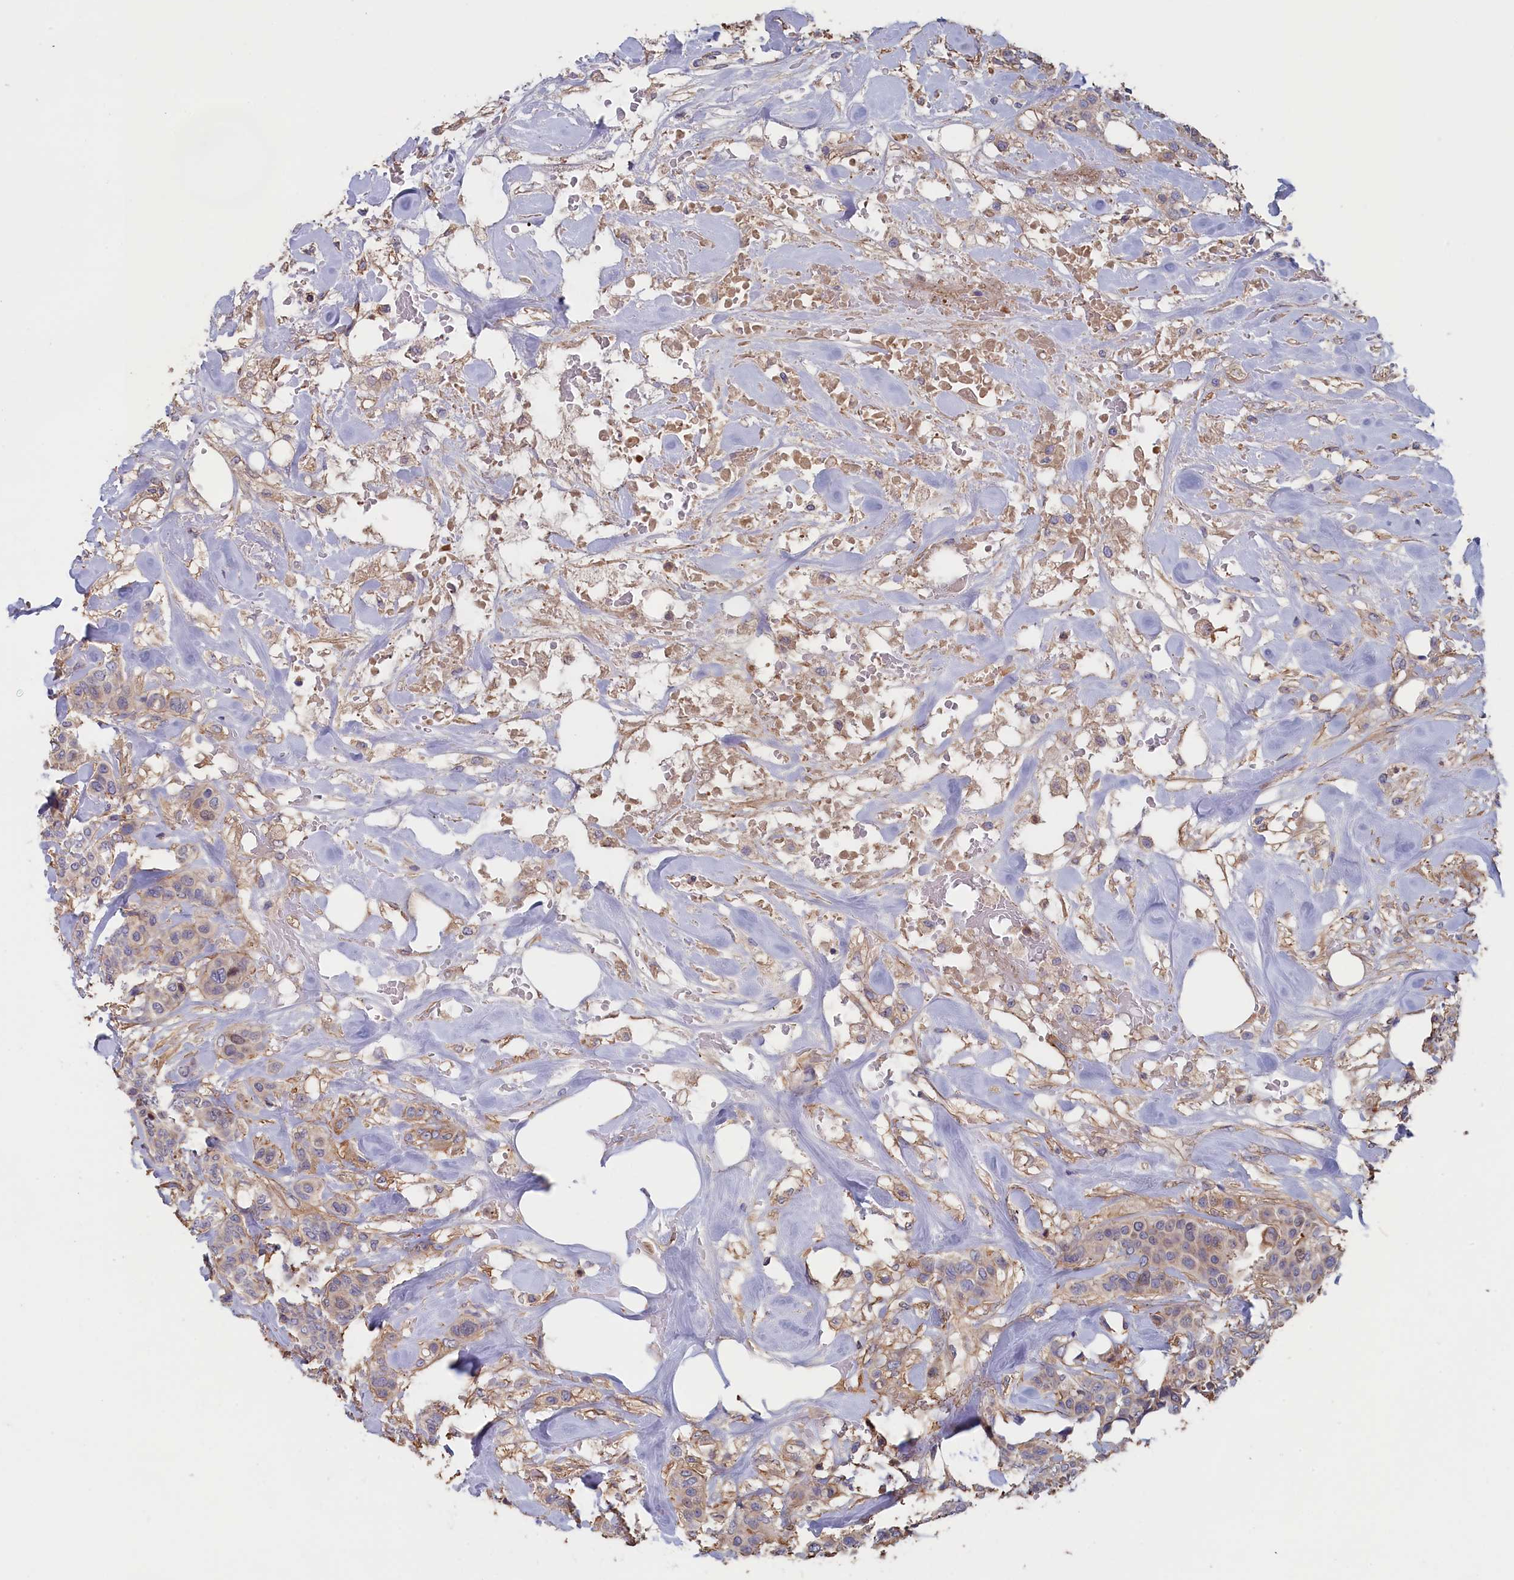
{"staining": {"intensity": "negative", "quantity": "none", "location": "none"}, "tissue": "breast cancer", "cell_type": "Tumor cells", "image_type": "cancer", "snomed": [{"axis": "morphology", "description": "Lobular carcinoma"}, {"axis": "topography", "description": "Breast"}], "caption": "Breast cancer stained for a protein using IHC demonstrates no staining tumor cells.", "gene": "ANKRD2", "patient": {"sex": "female", "age": 51}}